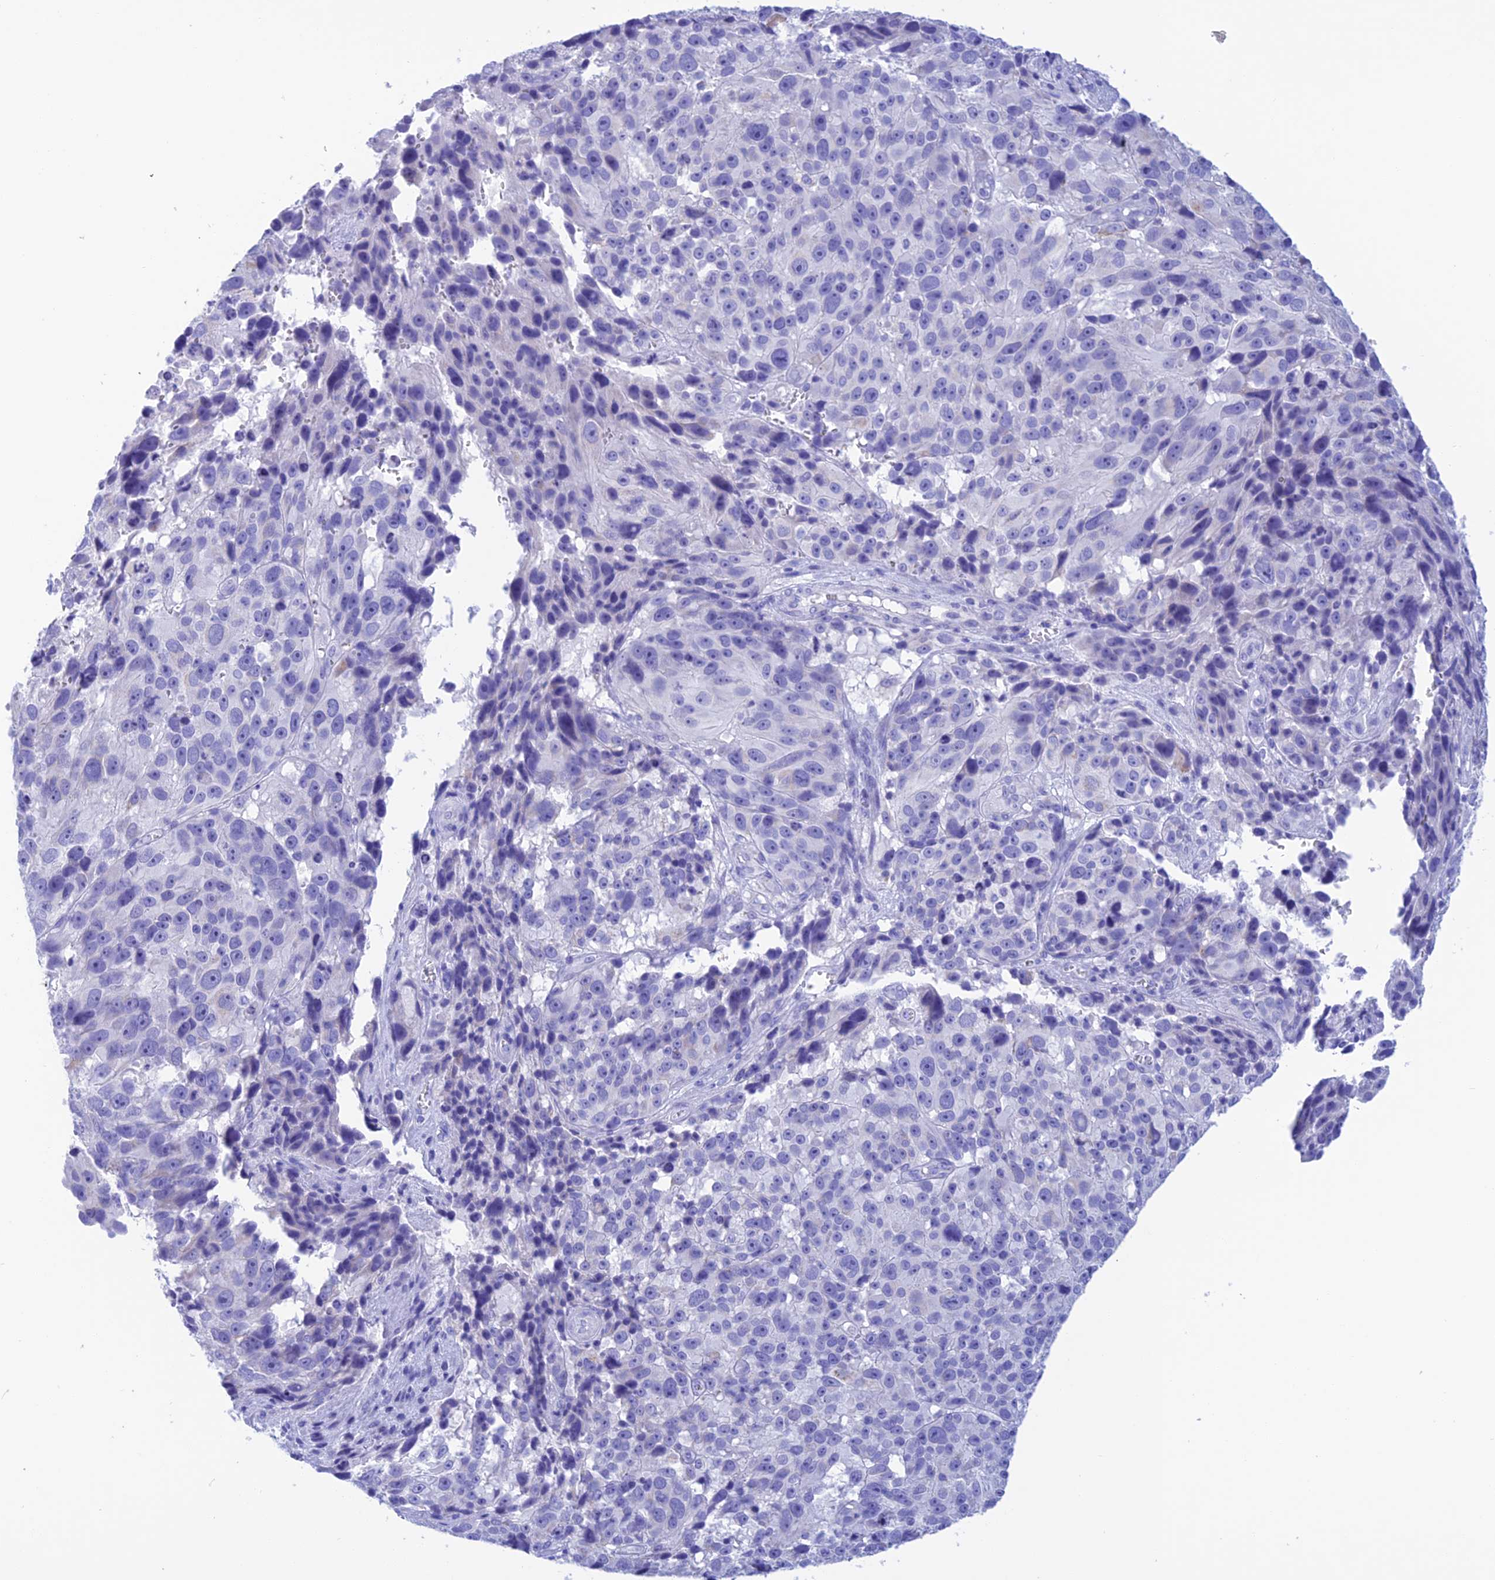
{"staining": {"intensity": "negative", "quantity": "none", "location": "none"}, "tissue": "melanoma", "cell_type": "Tumor cells", "image_type": "cancer", "snomed": [{"axis": "morphology", "description": "Malignant melanoma, NOS"}, {"axis": "topography", "description": "Skin"}], "caption": "Melanoma stained for a protein using immunohistochemistry reveals no staining tumor cells.", "gene": "NXPE4", "patient": {"sex": "male", "age": 84}}